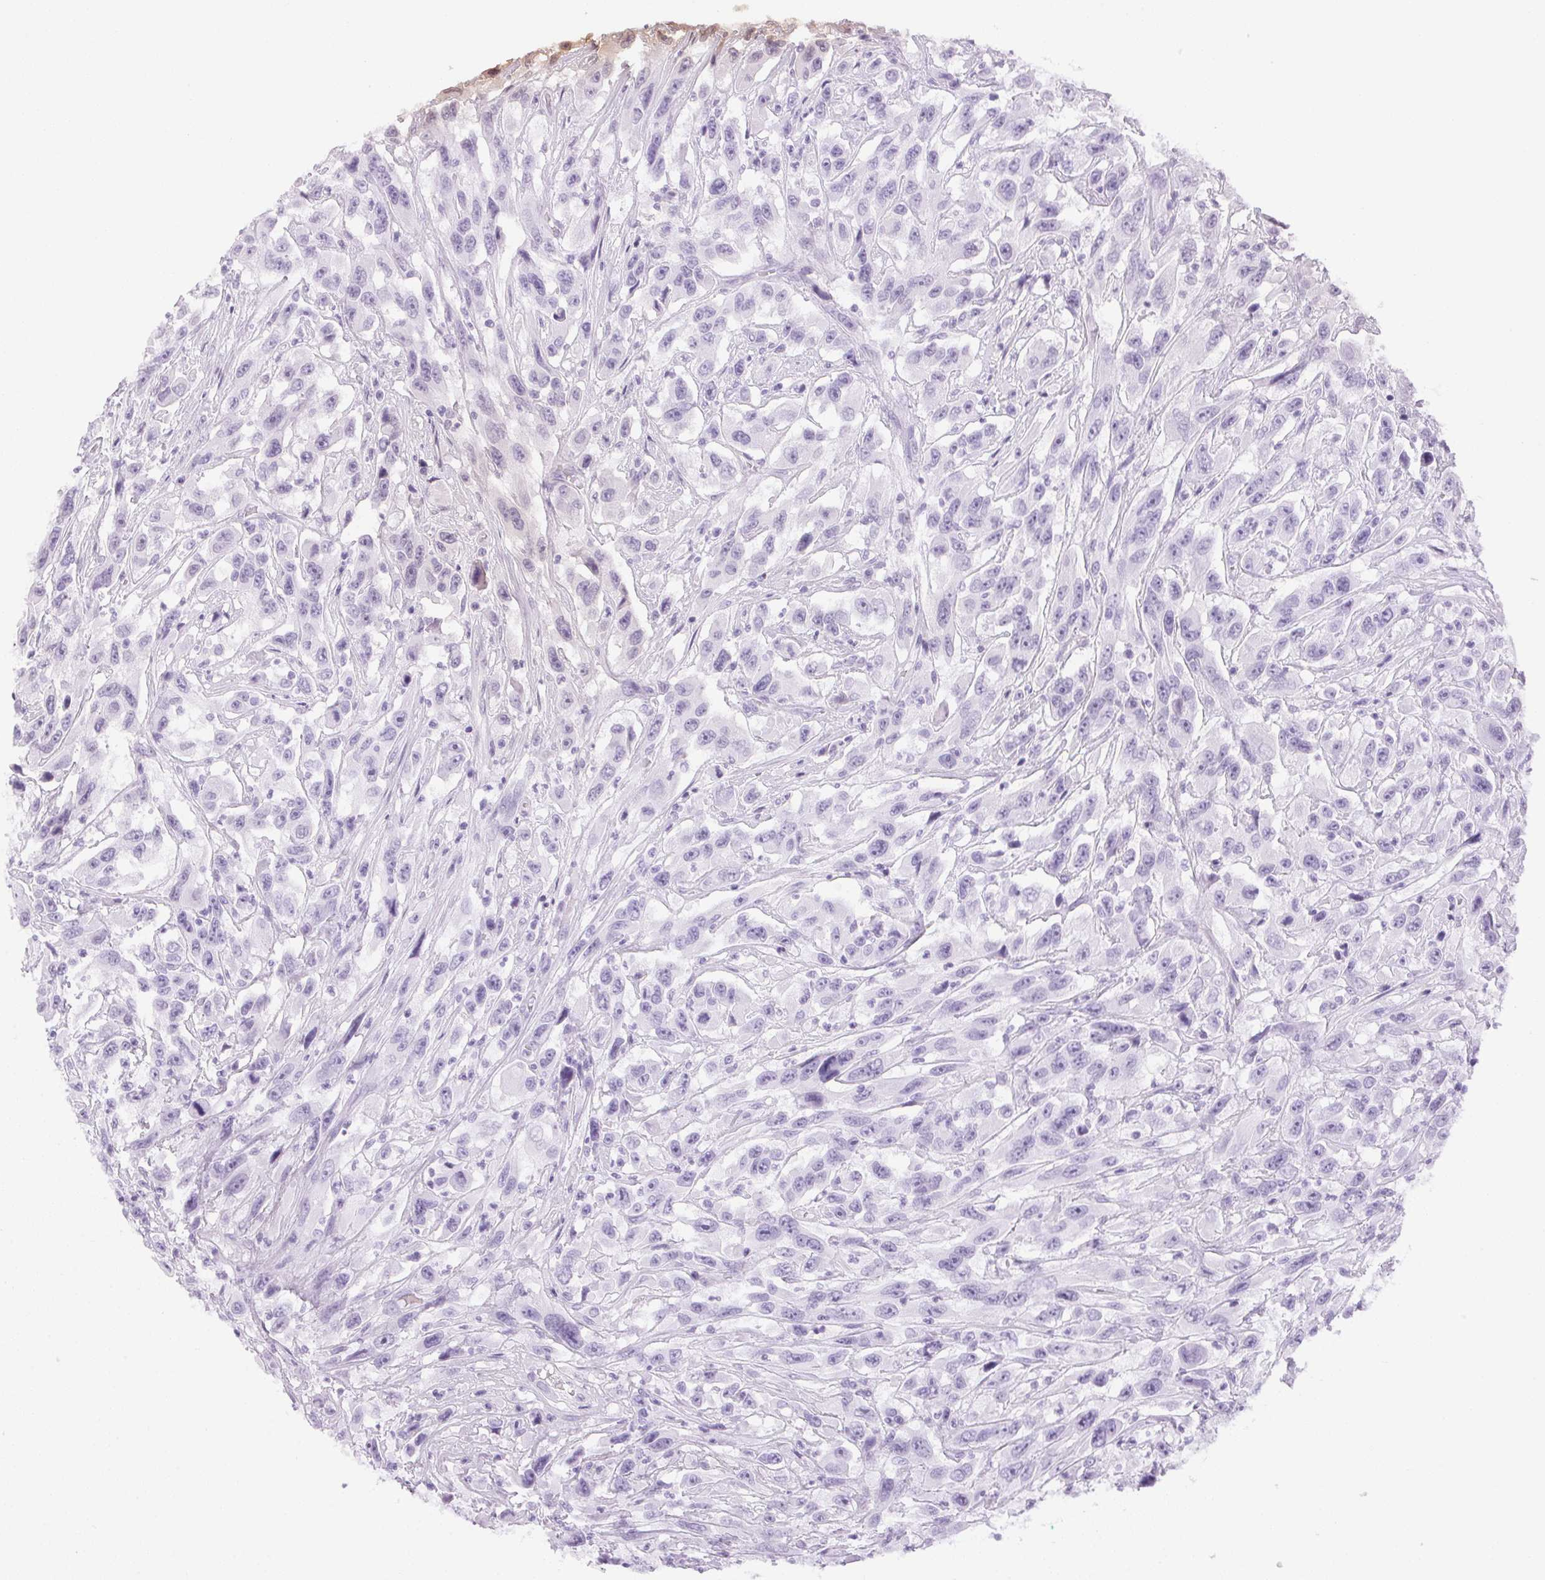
{"staining": {"intensity": "weak", "quantity": "<25%", "location": "nuclear"}, "tissue": "urothelial cancer", "cell_type": "Tumor cells", "image_type": "cancer", "snomed": [{"axis": "morphology", "description": "Urothelial carcinoma, High grade"}, {"axis": "topography", "description": "Urinary bladder"}], "caption": "A high-resolution histopathology image shows immunohistochemistry (IHC) staining of urothelial cancer, which reveals no significant staining in tumor cells.", "gene": "TMEM175", "patient": {"sex": "male", "age": 53}}